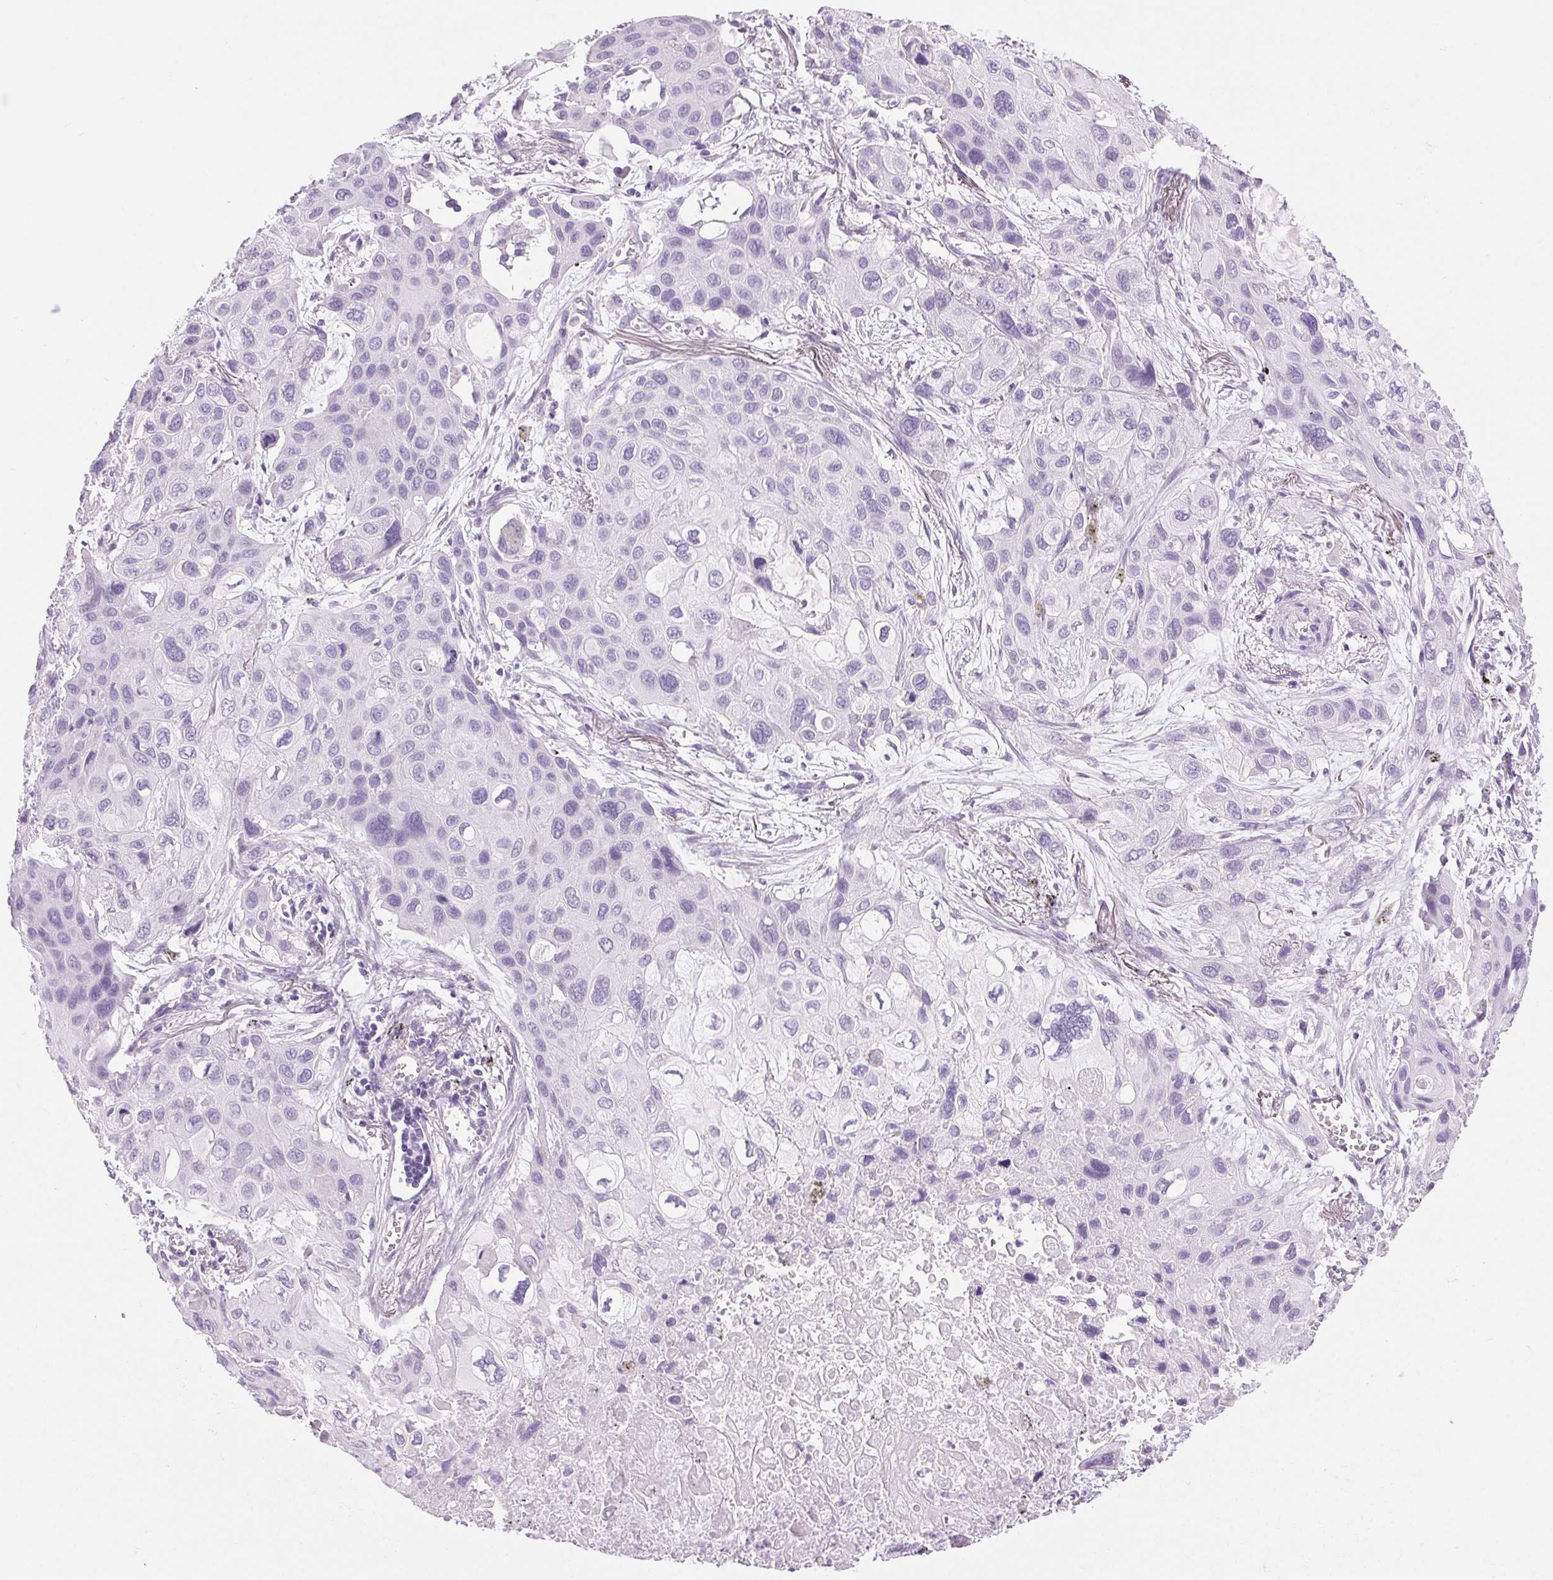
{"staining": {"intensity": "negative", "quantity": "none", "location": "none"}, "tissue": "lung cancer", "cell_type": "Tumor cells", "image_type": "cancer", "snomed": [{"axis": "morphology", "description": "Squamous cell carcinoma, NOS"}, {"axis": "morphology", "description": "Squamous cell carcinoma, metastatic, NOS"}, {"axis": "topography", "description": "Lung"}], "caption": "Image shows no significant protein expression in tumor cells of metastatic squamous cell carcinoma (lung).", "gene": "BEND2", "patient": {"sex": "male", "age": 59}}